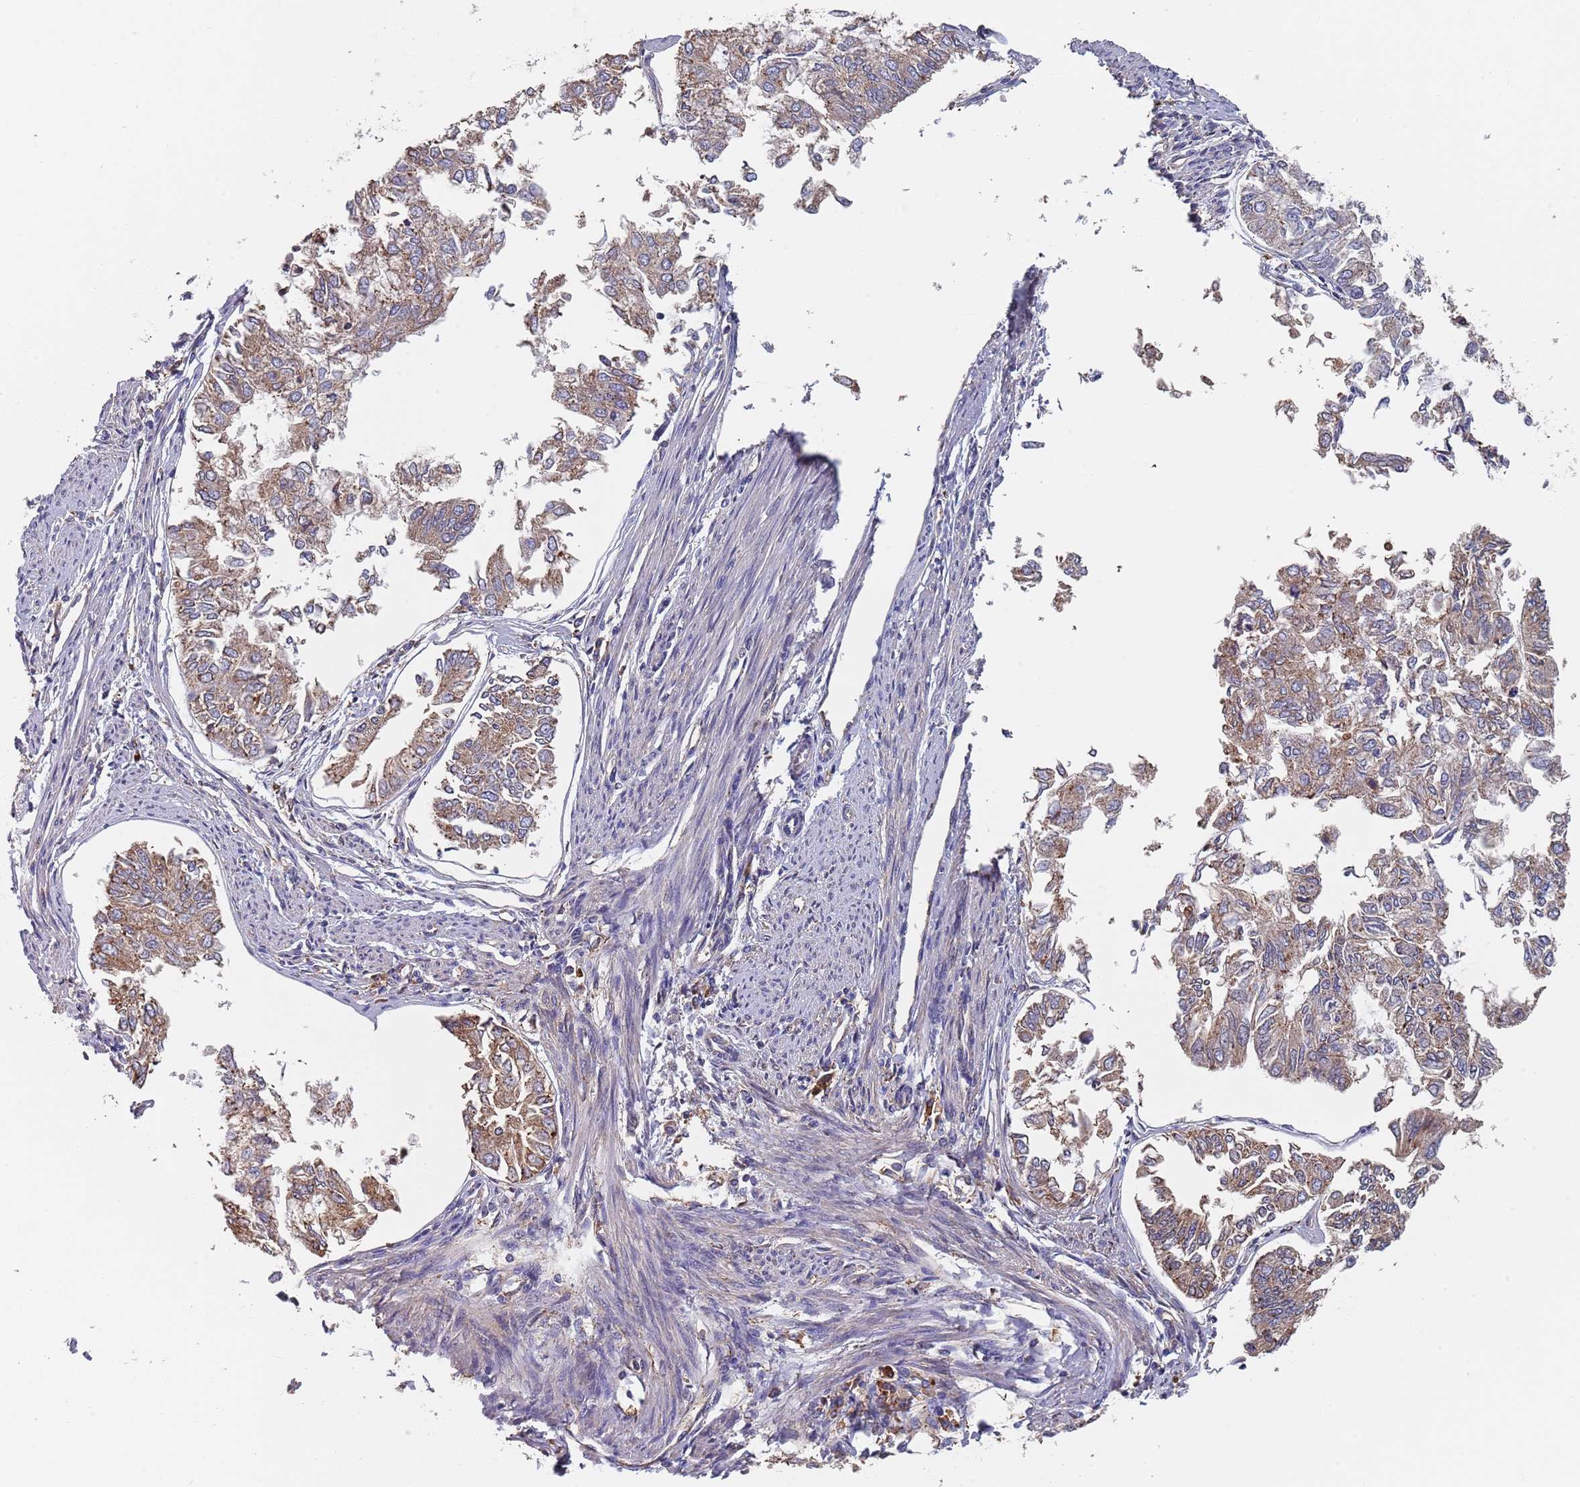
{"staining": {"intensity": "moderate", "quantity": ">75%", "location": "cytoplasmic/membranous"}, "tissue": "endometrial cancer", "cell_type": "Tumor cells", "image_type": "cancer", "snomed": [{"axis": "morphology", "description": "Adenocarcinoma, NOS"}, {"axis": "topography", "description": "Endometrium"}], "caption": "Tumor cells display medium levels of moderate cytoplasmic/membranous staining in about >75% of cells in human endometrial adenocarcinoma.", "gene": "DCUN1D3", "patient": {"sex": "female", "age": 68}}